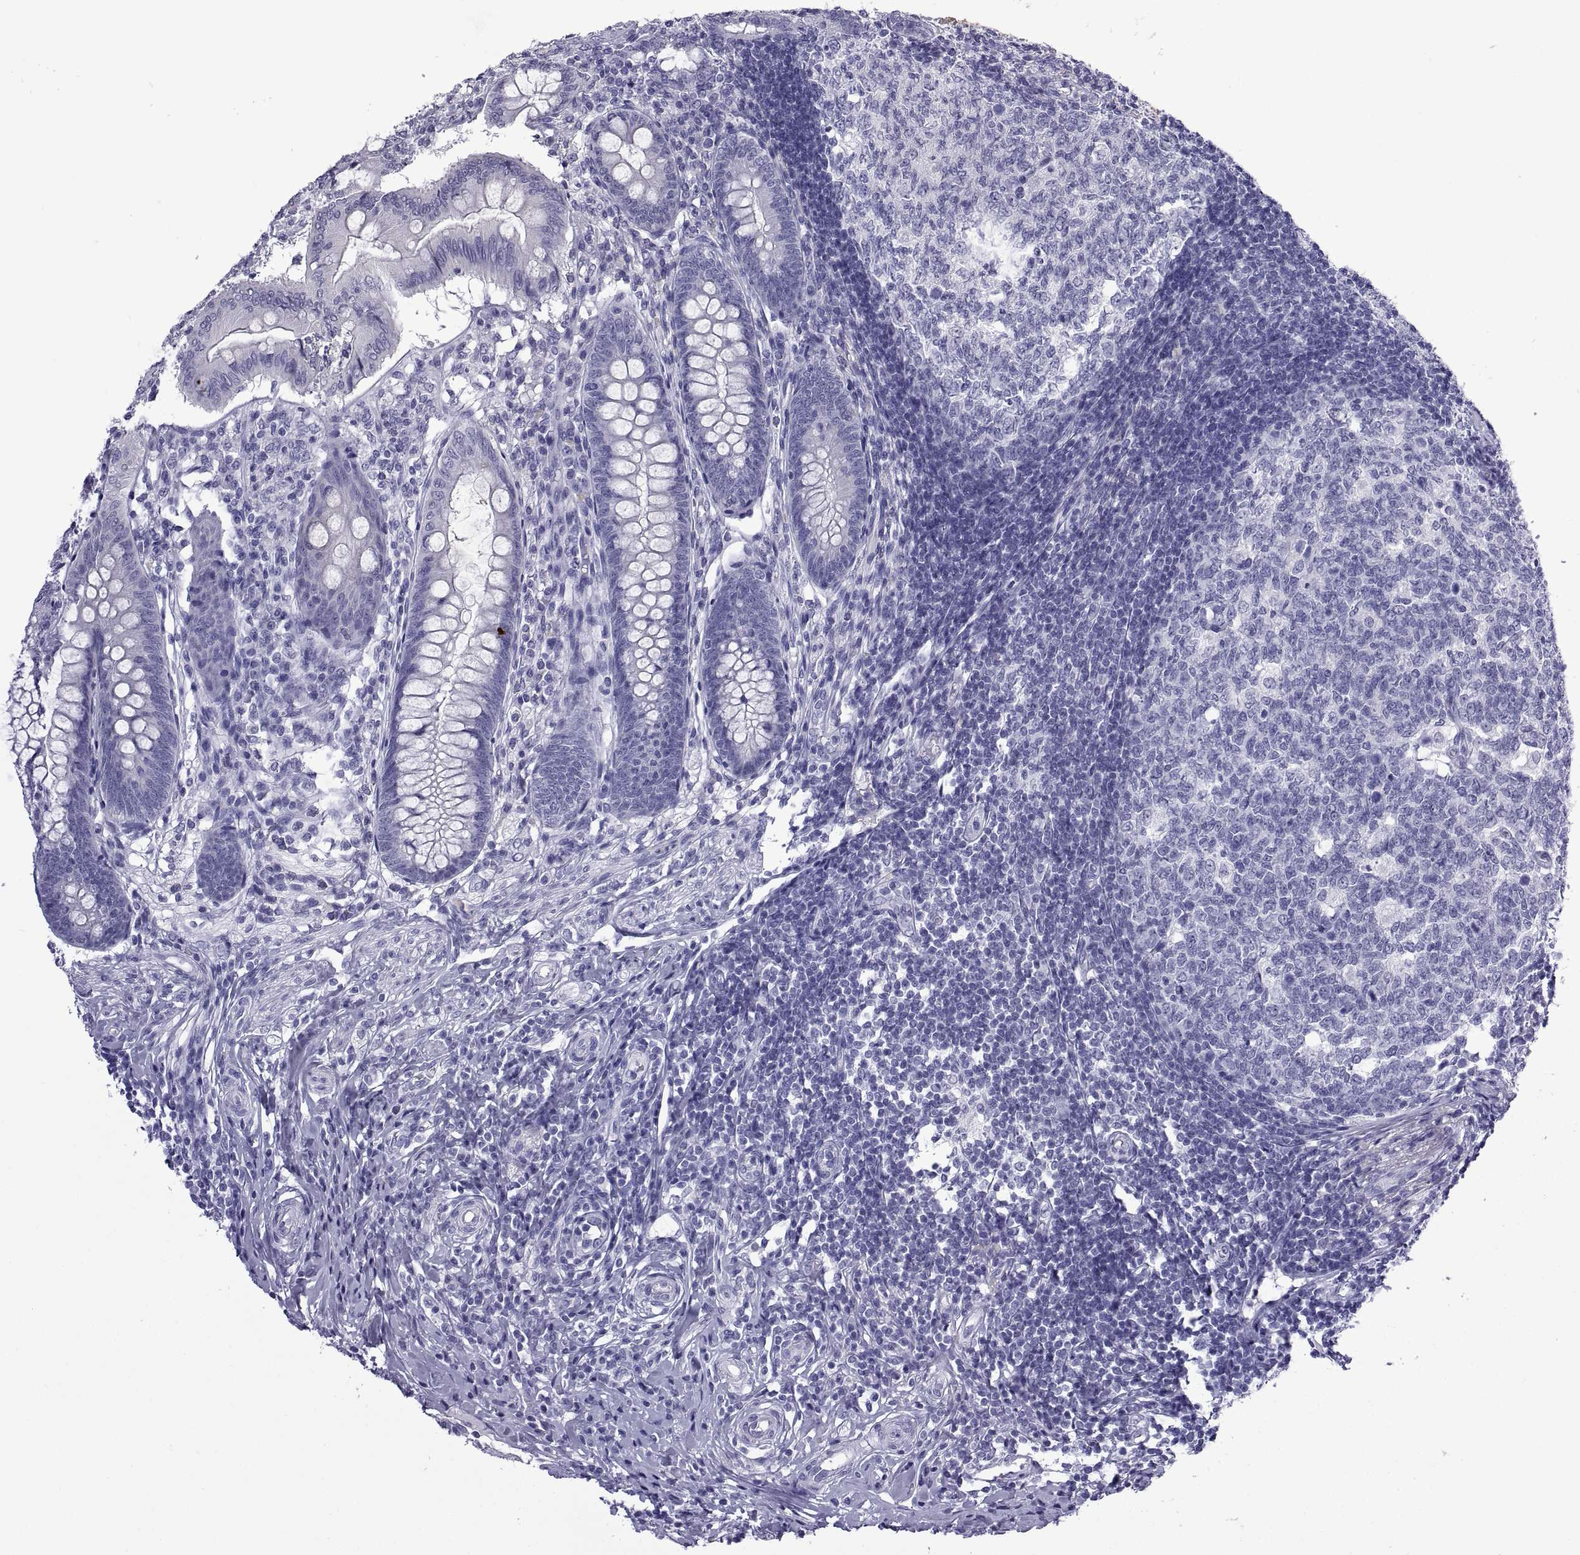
{"staining": {"intensity": "negative", "quantity": "none", "location": "none"}, "tissue": "appendix", "cell_type": "Glandular cells", "image_type": "normal", "snomed": [{"axis": "morphology", "description": "Normal tissue, NOS"}, {"axis": "morphology", "description": "Inflammation, NOS"}, {"axis": "topography", "description": "Appendix"}], "caption": "The histopathology image demonstrates no staining of glandular cells in benign appendix.", "gene": "CRISP1", "patient": {"sex": "male", "age": 16}}